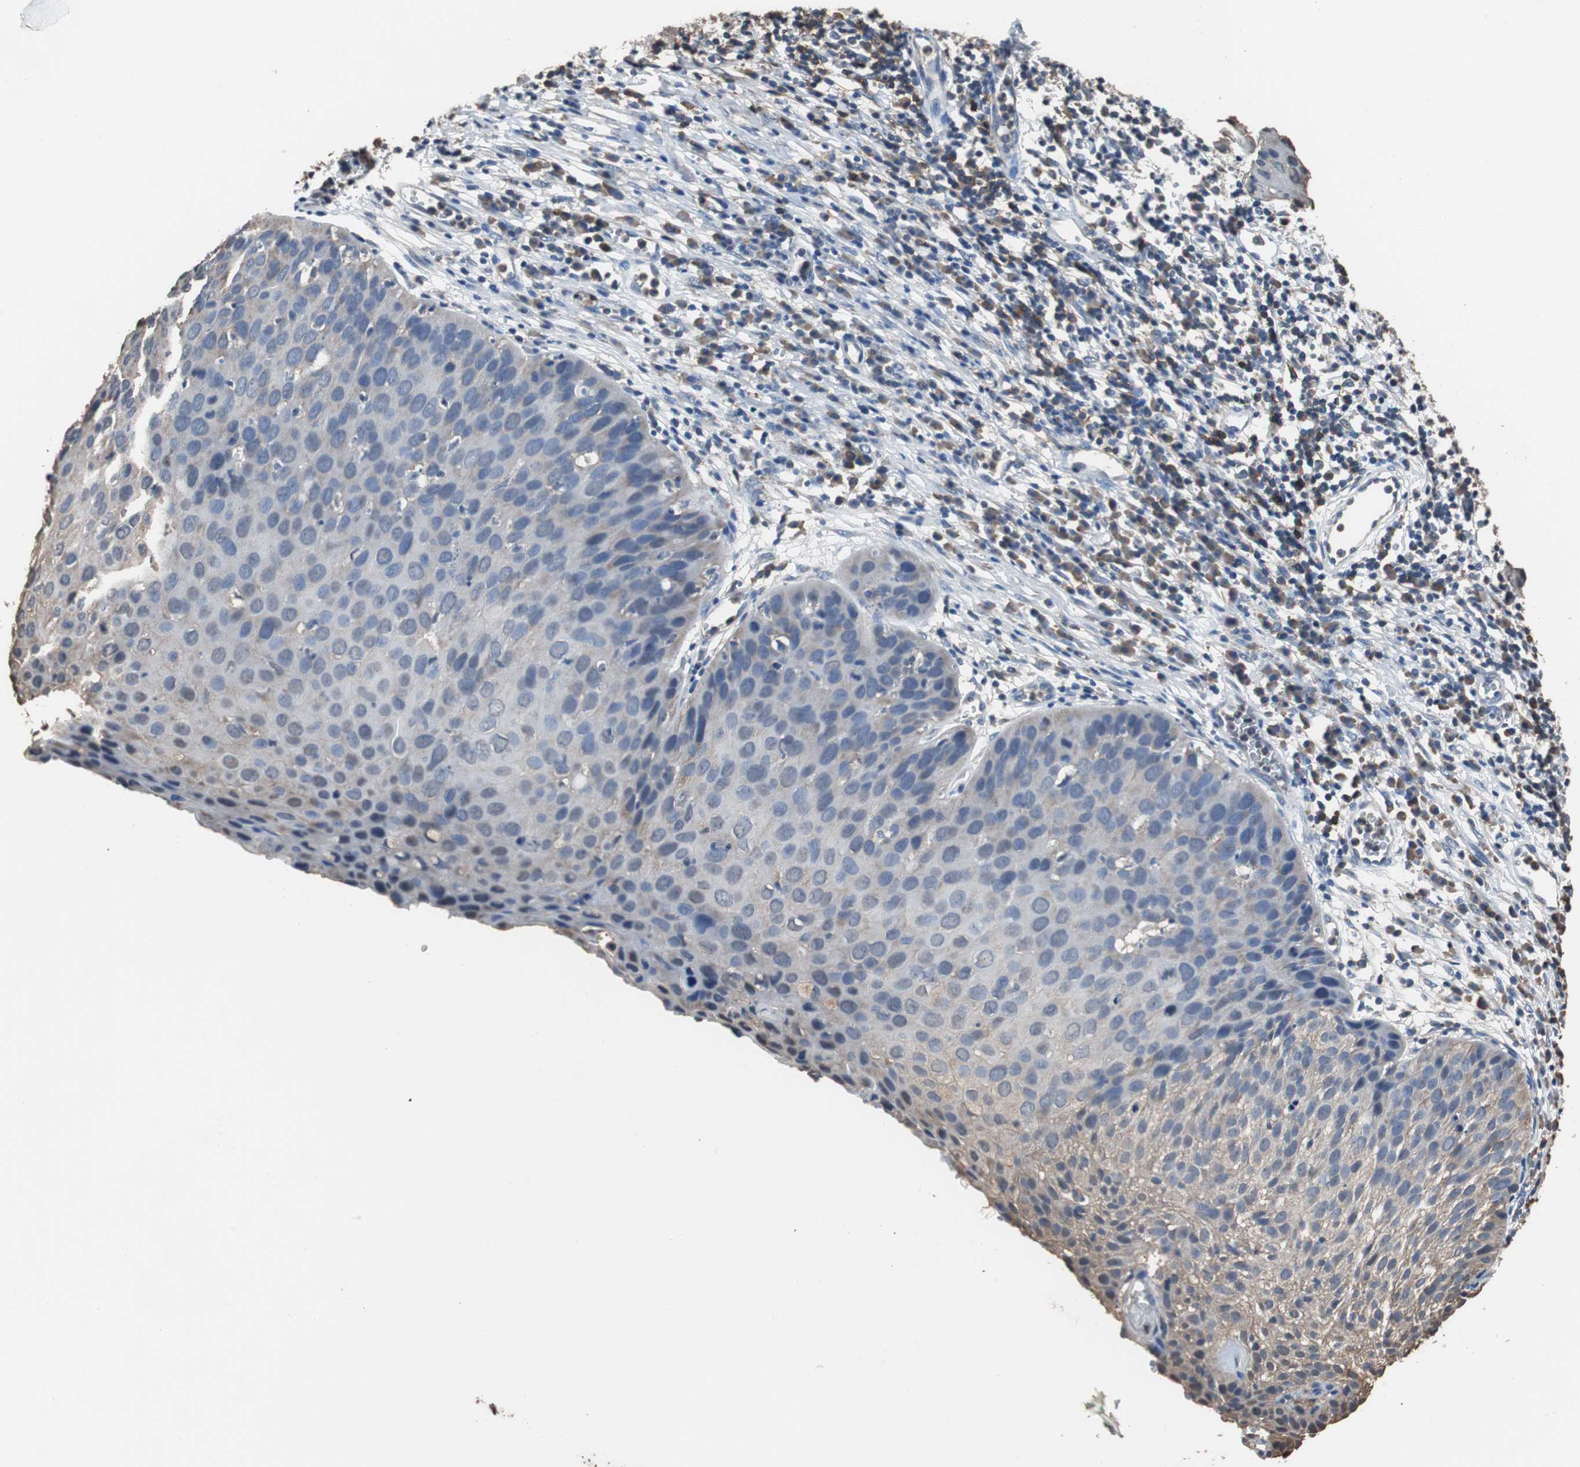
{"staining": {"intensity": "weak", "quantity": "<25%", "location": "cytoplasmic/membranous"}, "tissue": "cervical cancer", "cell_type": "Tumor cells", "image_type": "cancer", "snomed": [{"axis": "morphology", "description": "Squamous cell carcinoma, NOS"}, {"axis": "topography", "description": "Cervix"}], "caption": "Cervical cancer (squamous cell carcinoma) stained for a protein using IHC exhibits no staining tumor cells.", "gene": "SCIMP", "patient": {"sex": "female", "age": 38}}